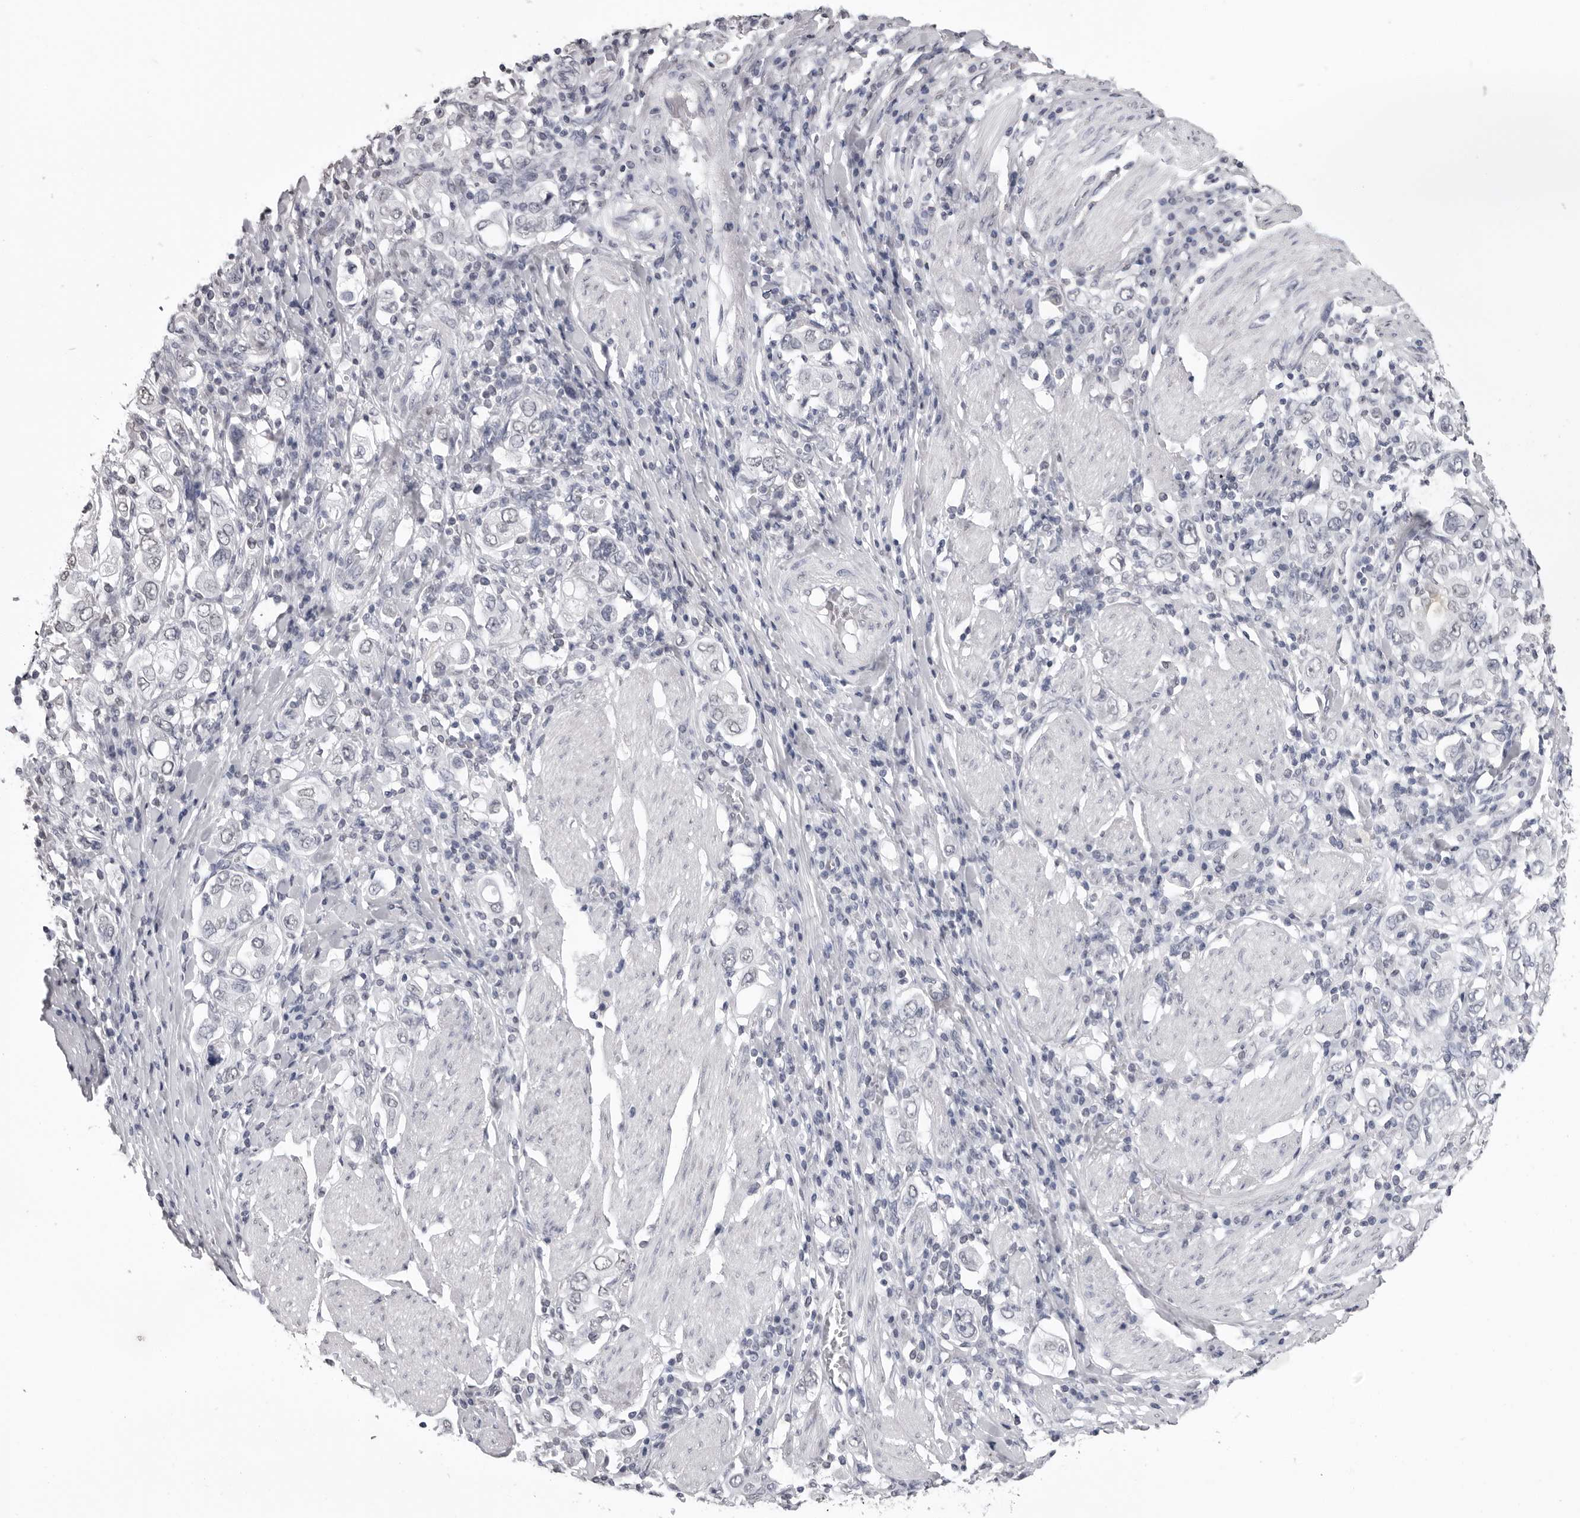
{"staining": {"intensity": "negative", "quantity": "none", "location": "none"}, "tissue": "stomach cancer", "cell_type": "Tumor cells", "image_type": "cancer", "snomed": [{"axis": "morphology", "description": "Adenocarcinoma, NOS"}, {"axis": "topography", "description": "Stomach, upper"}], "caption": "Photomicrograph shows no significant protein staining in tumor cells of stomach cancer (adenocarcinoma).", "gene": "HEPACAM", "patient": {"sex": "male", "age": 62}}